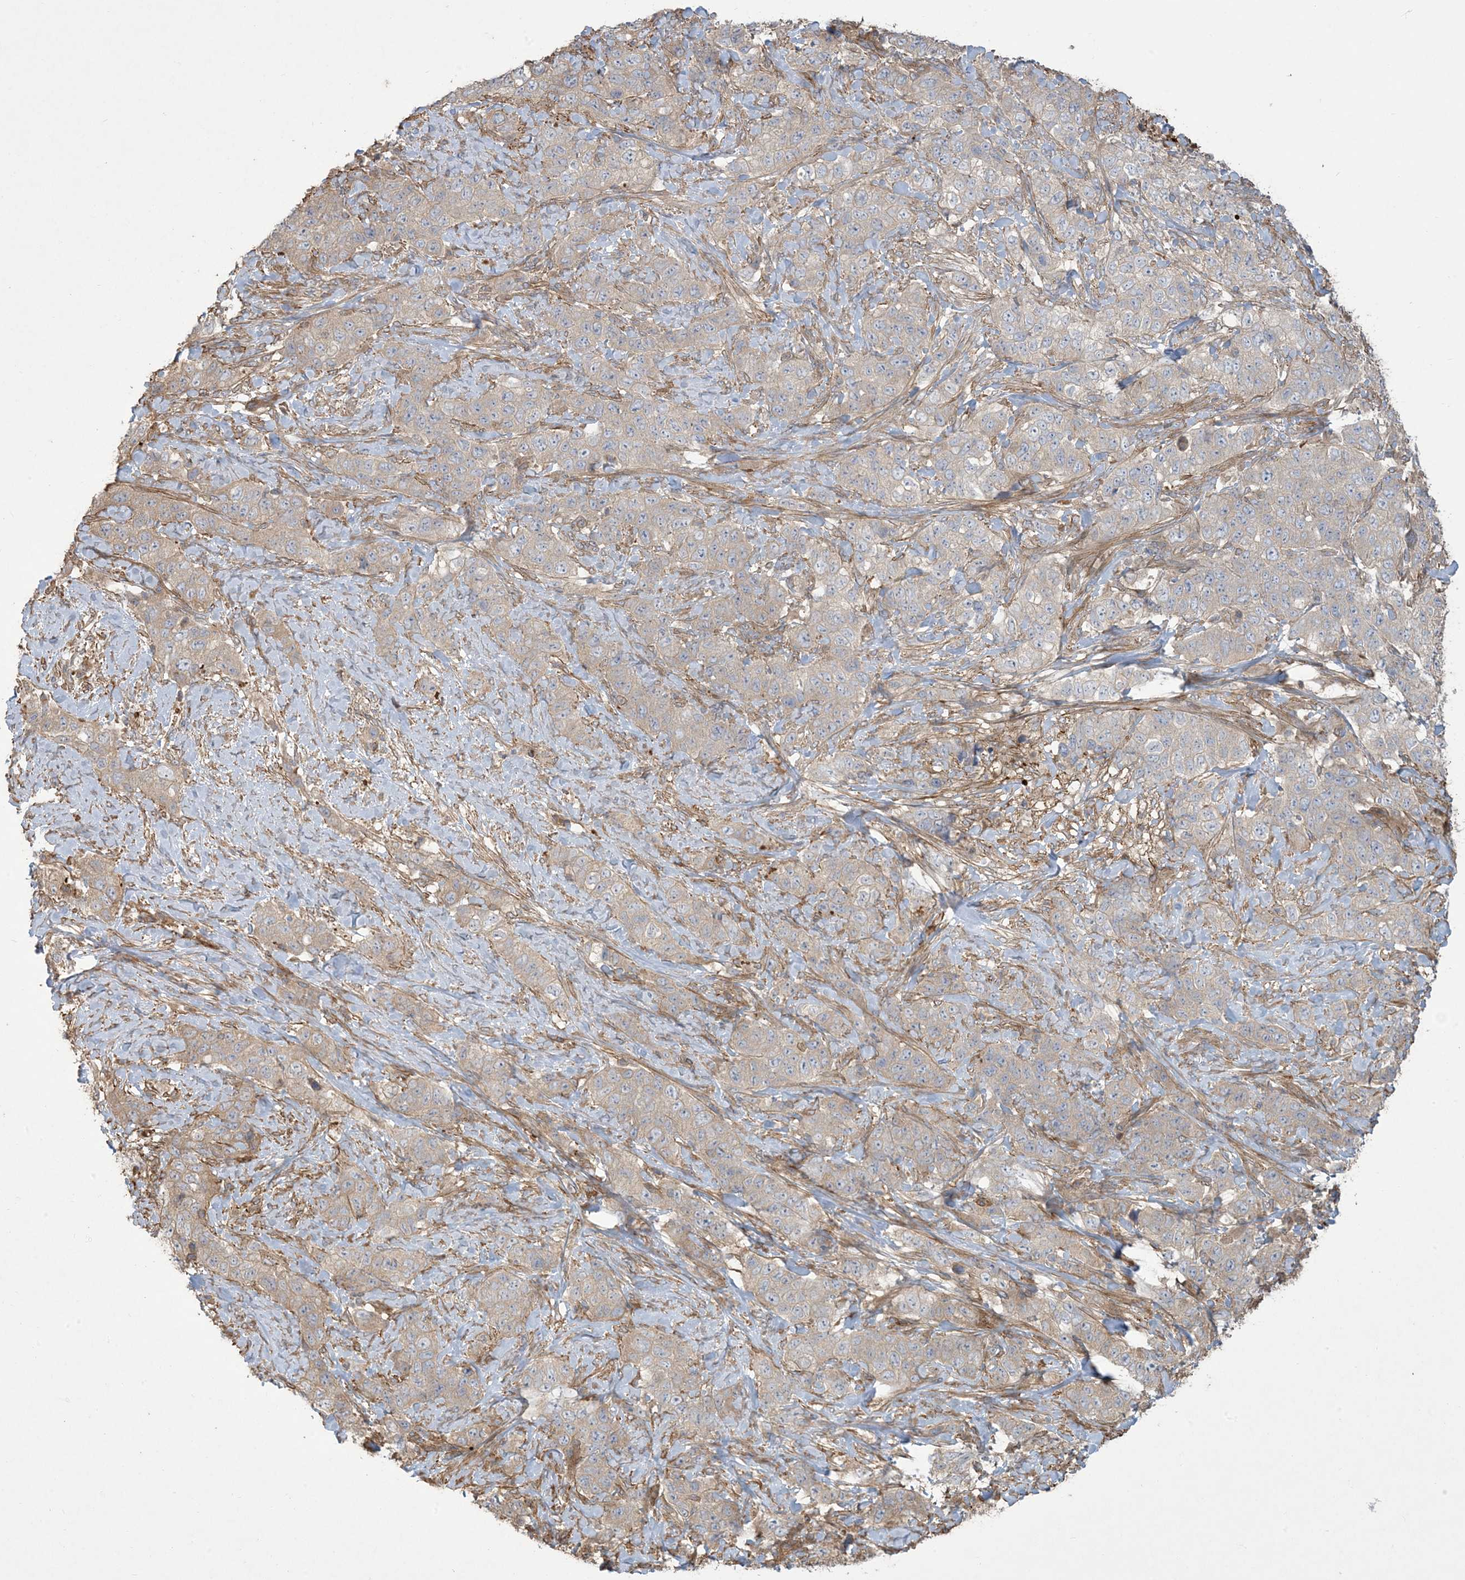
{"staining": {"intensity": "weak", "quantity": "<25%", "location": "cytoplasmic/membranous"}, "tissue": "stomach cancer", "cell_type": "Tumor cells", "image_type": "cancer", "snomed": [{"axis": "morphology", "description": "Adenocarcinoma, NOS"}, {"axis": "topography", "description": "Stomach"}], "caption": "Histopathology image shows no significant protein expression in tumor cells of stomach cancer. The staining is performed using DAB brown chromogen with nuclei counter-stained in using hematoxylin.", "gene": "KLHL18", "patient": {"sex": "male", "age": 48}}